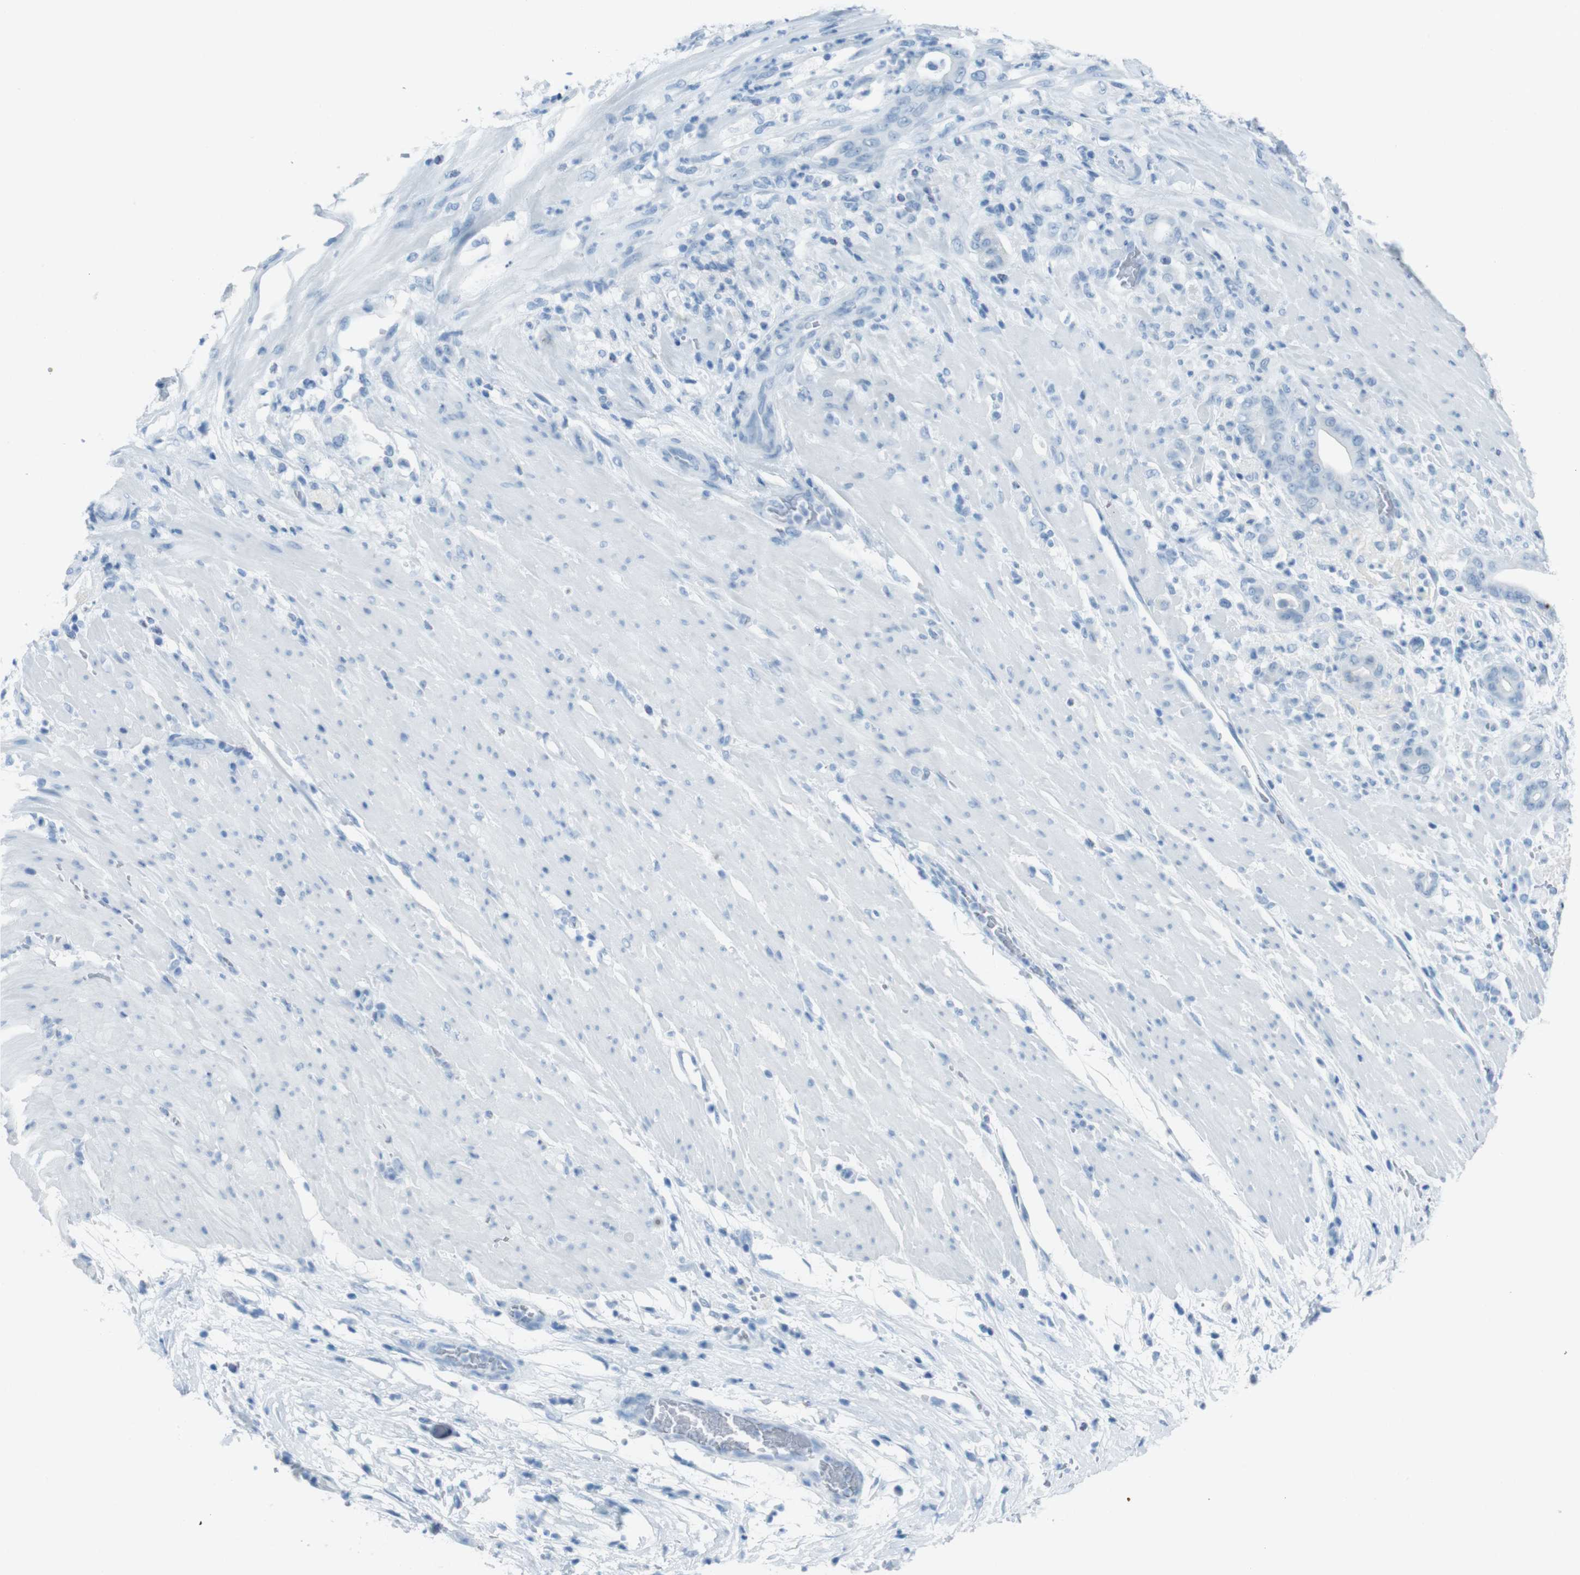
{"staining": {"intensity": "negative", "quantity": "none", "location": "none"}, "tissue": "pancreatic cancer", "cell_type": "Tumor cells", "image_type": "cancer", "snomed": [{"axis": "morphology", "description": "Adenocarcinoma, NOS"}, {"axis": "topography", "description": "Pancreas"}], "caption": "Tumor cells show no significant staining in pancreatic cancer (adenocarcinoma).", "gene": "TMEM207", "patient": {"sex": "male", "age": 63}}